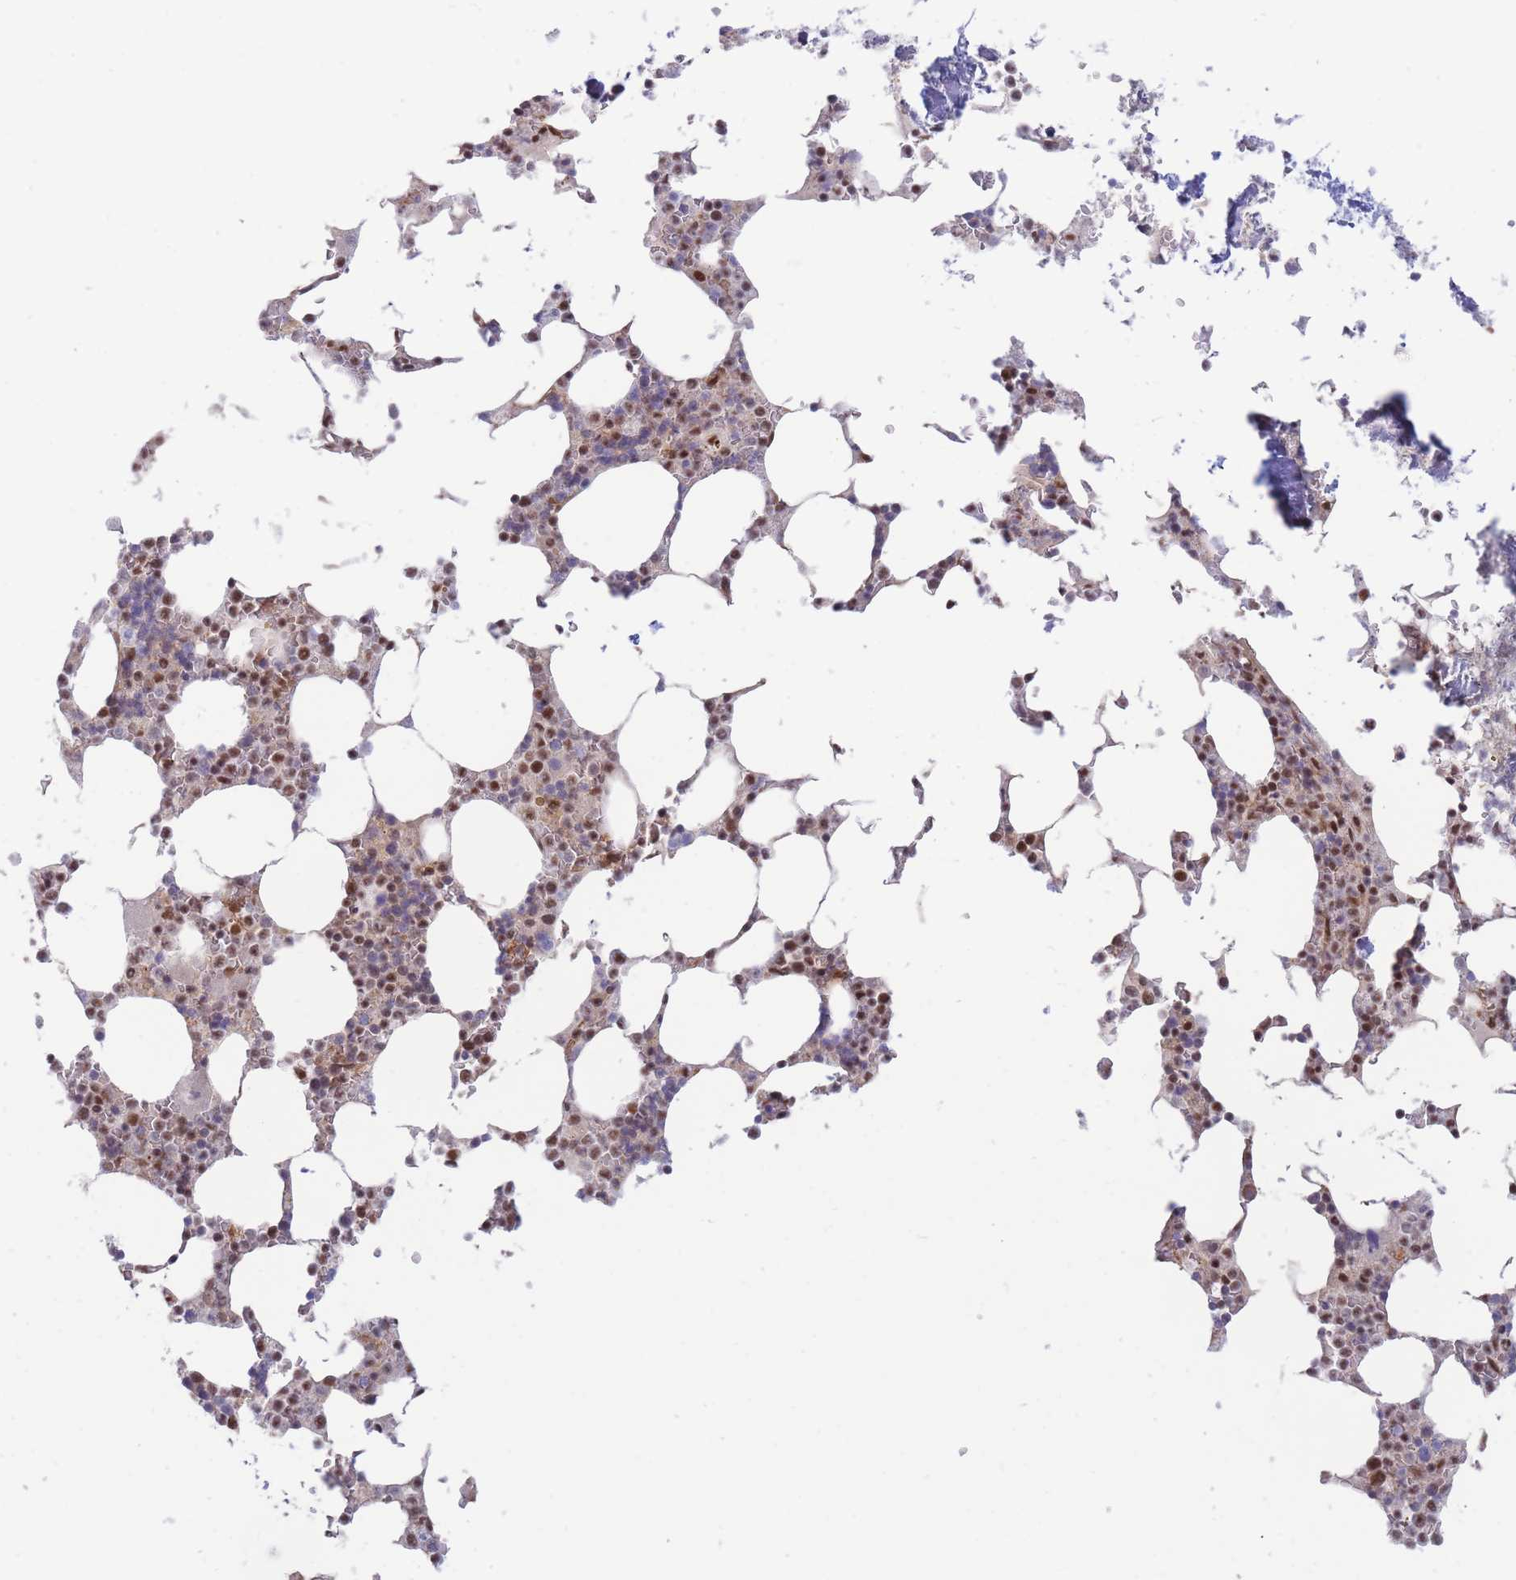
{"staining": {"intensity": "strong", "quantity": "25%-75%", "location": "nuclear"}, "tissue": "bone marrow", "cell_type": "Hematopoietic cells", "image_type": "normal", "snomed": [{"axis": "morphology", "description": "Normal tissue, NOS"}, {"axis": "topography", "description": "Bone marrow"}], "caption": "High-power microscopy captured an immunohistochemistry photomicrograph of benign bone marrow, revealing strong nuclear staining in about 25%-75% of hematopoietic cells. (Brightfield microscopy of DAB IHC at high magnification).", "gene": "BOD1L1", "patient": {"sex": "male", "age": 64}}